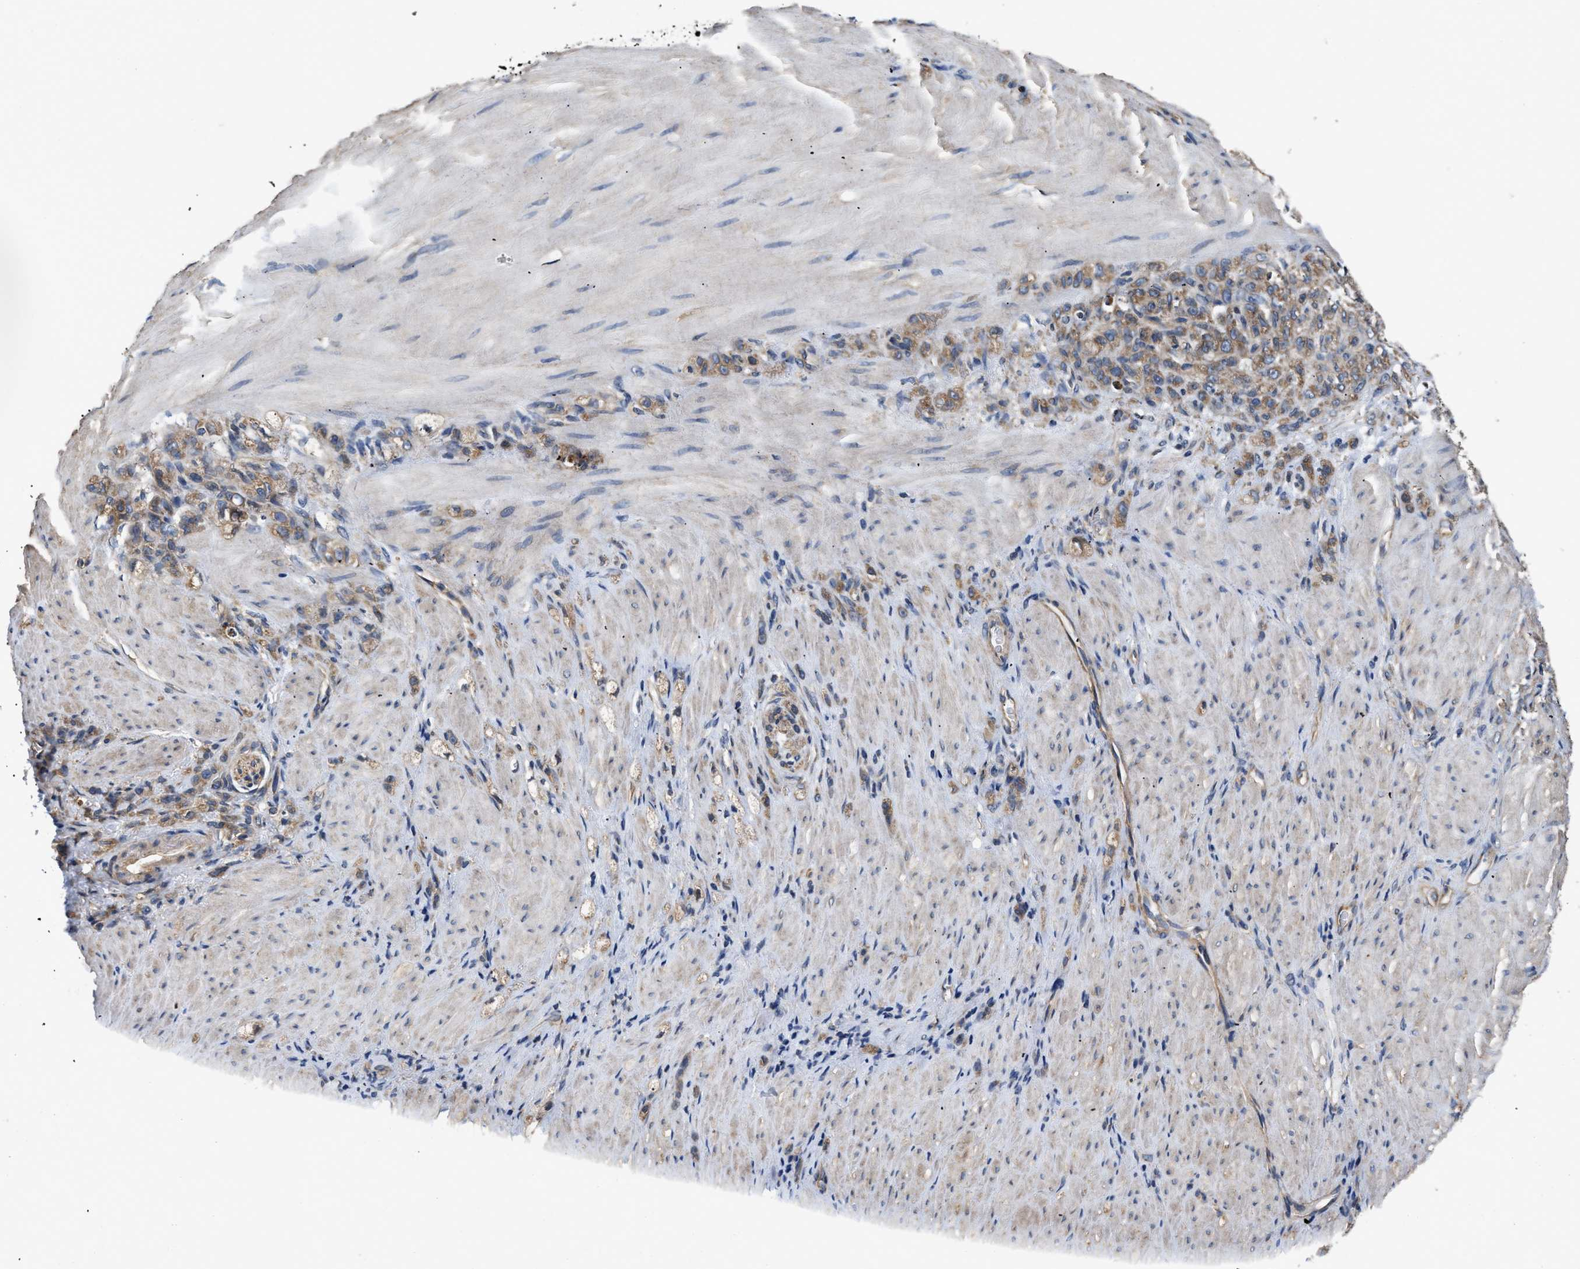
{"staining": {"intensity": "moderate", "quantity": ">75%", "location": "cytoplasmic/membranous"}, "tissue": "stomach cancer", "cell_type": "Tumor cells", "image_type": "cancer", "snomed": [{"axis": "morphology", "description": "Normal tissue, NOS"}, {"axis": "morphology", "description": "Adenocarcinoma, NOS"}, {"axis": "topography", "description": "Stomach"}], "caption": "Human stomach cancer (adenocarcinoma) stained for a protein (brown) demonstrates moderate cytoplasmic/membranous positive expression in about >75% of tumor cells.", "gene": "CEP128", "patient": {"sex": "male", "age": 82}}